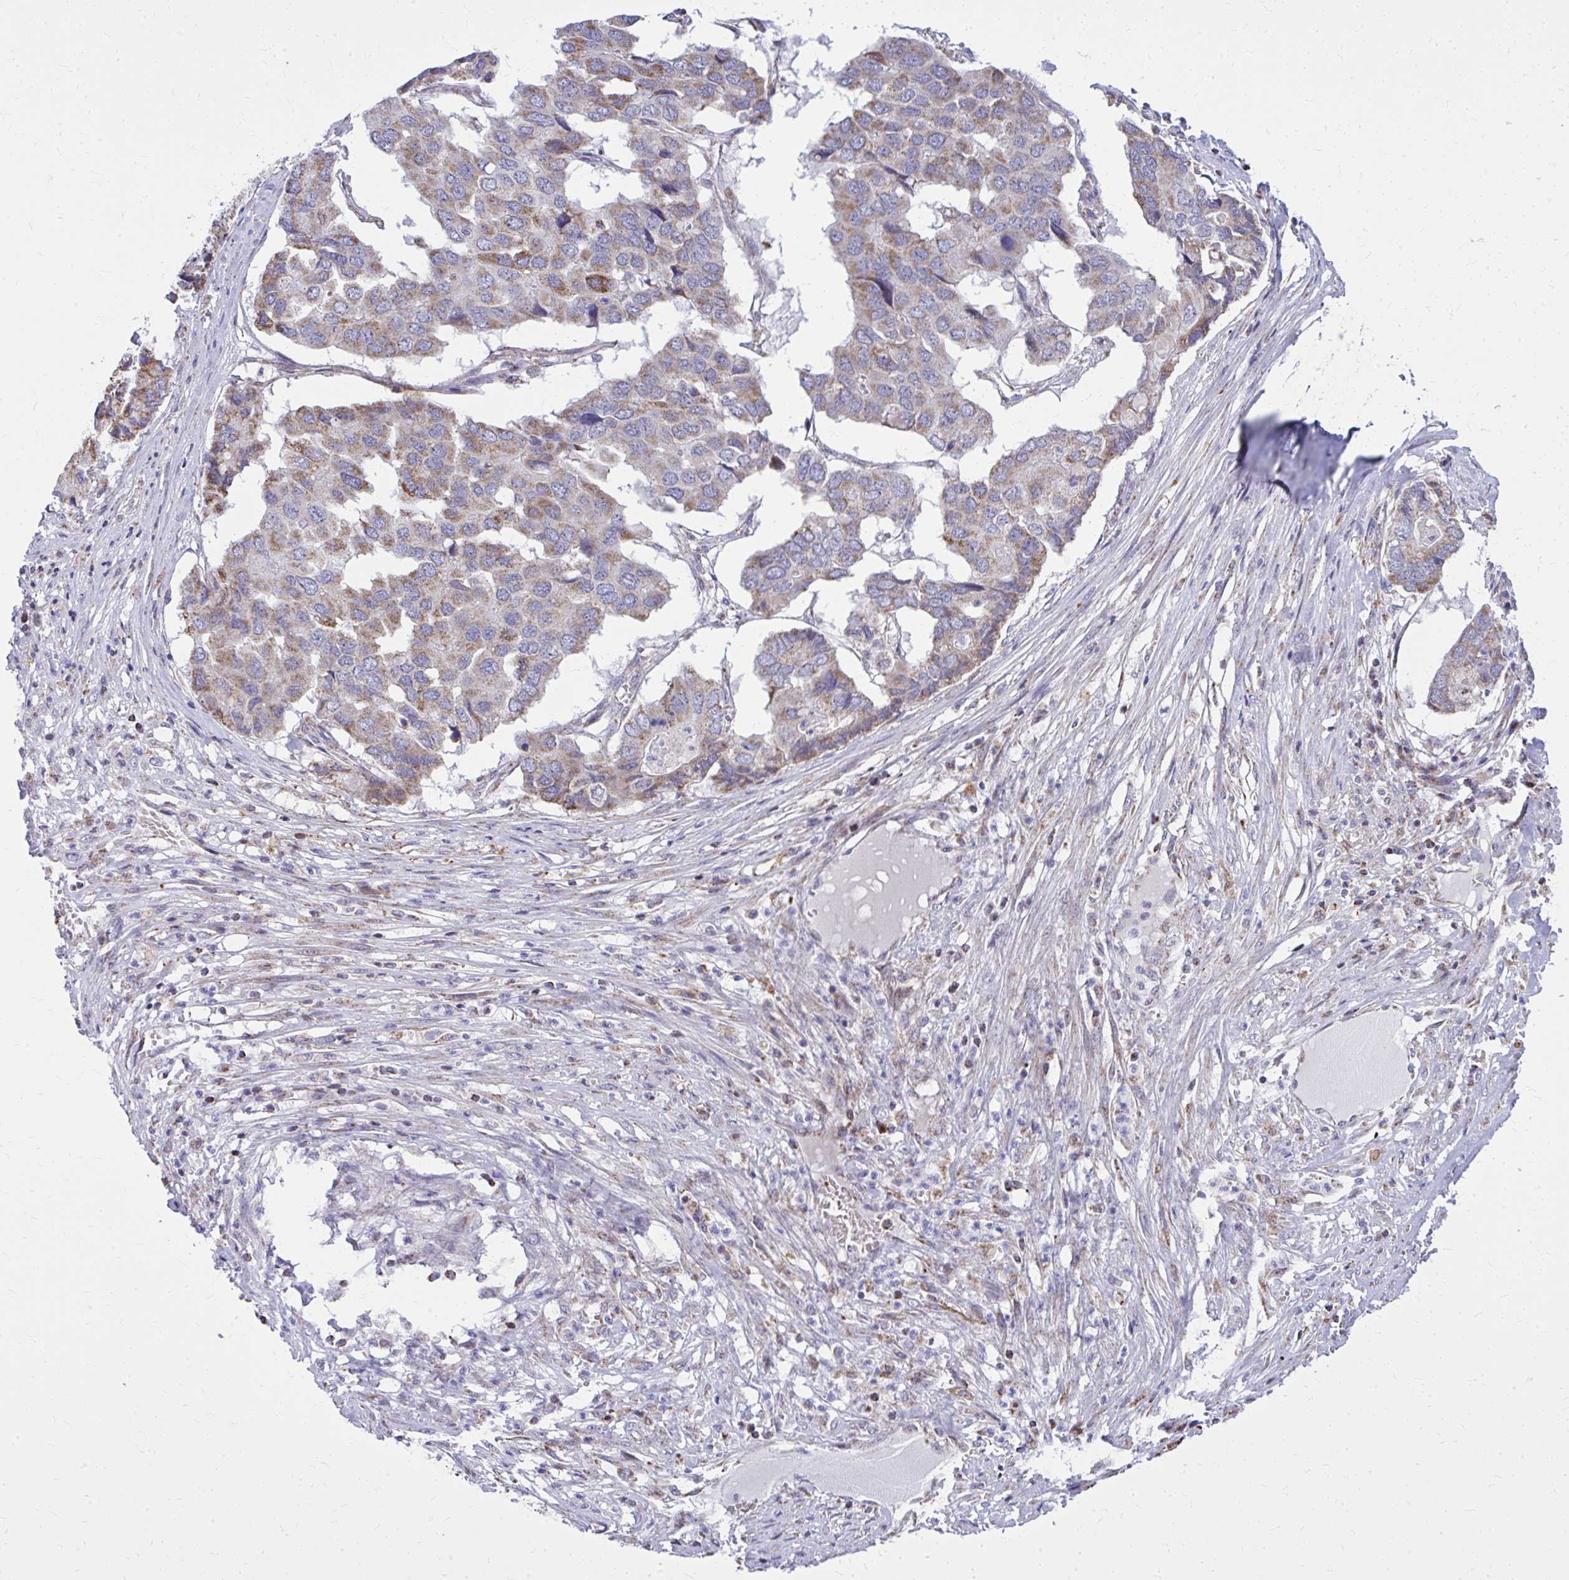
{"staining": {"intensity": "moderate", "quantity": ">75%", "location": "cytoplasmic/membranous"}, "tissue": "pancreatic cancer", "cell_type": "Tumor cells", "image_type": "cancer", "snomed": [{"axis": "morphology", "description": "Adenocarcinoma, NOS"}, {"axis": "topography", "description": "Pancreas"}], "caption": "Protein staining shows moderate cytoplasmic/membranous positivity in approximately >75% of tumor cells in pancreatic cancer.", "gene": "ZNF362", "patient": {"sex": "male", "age": 50}}